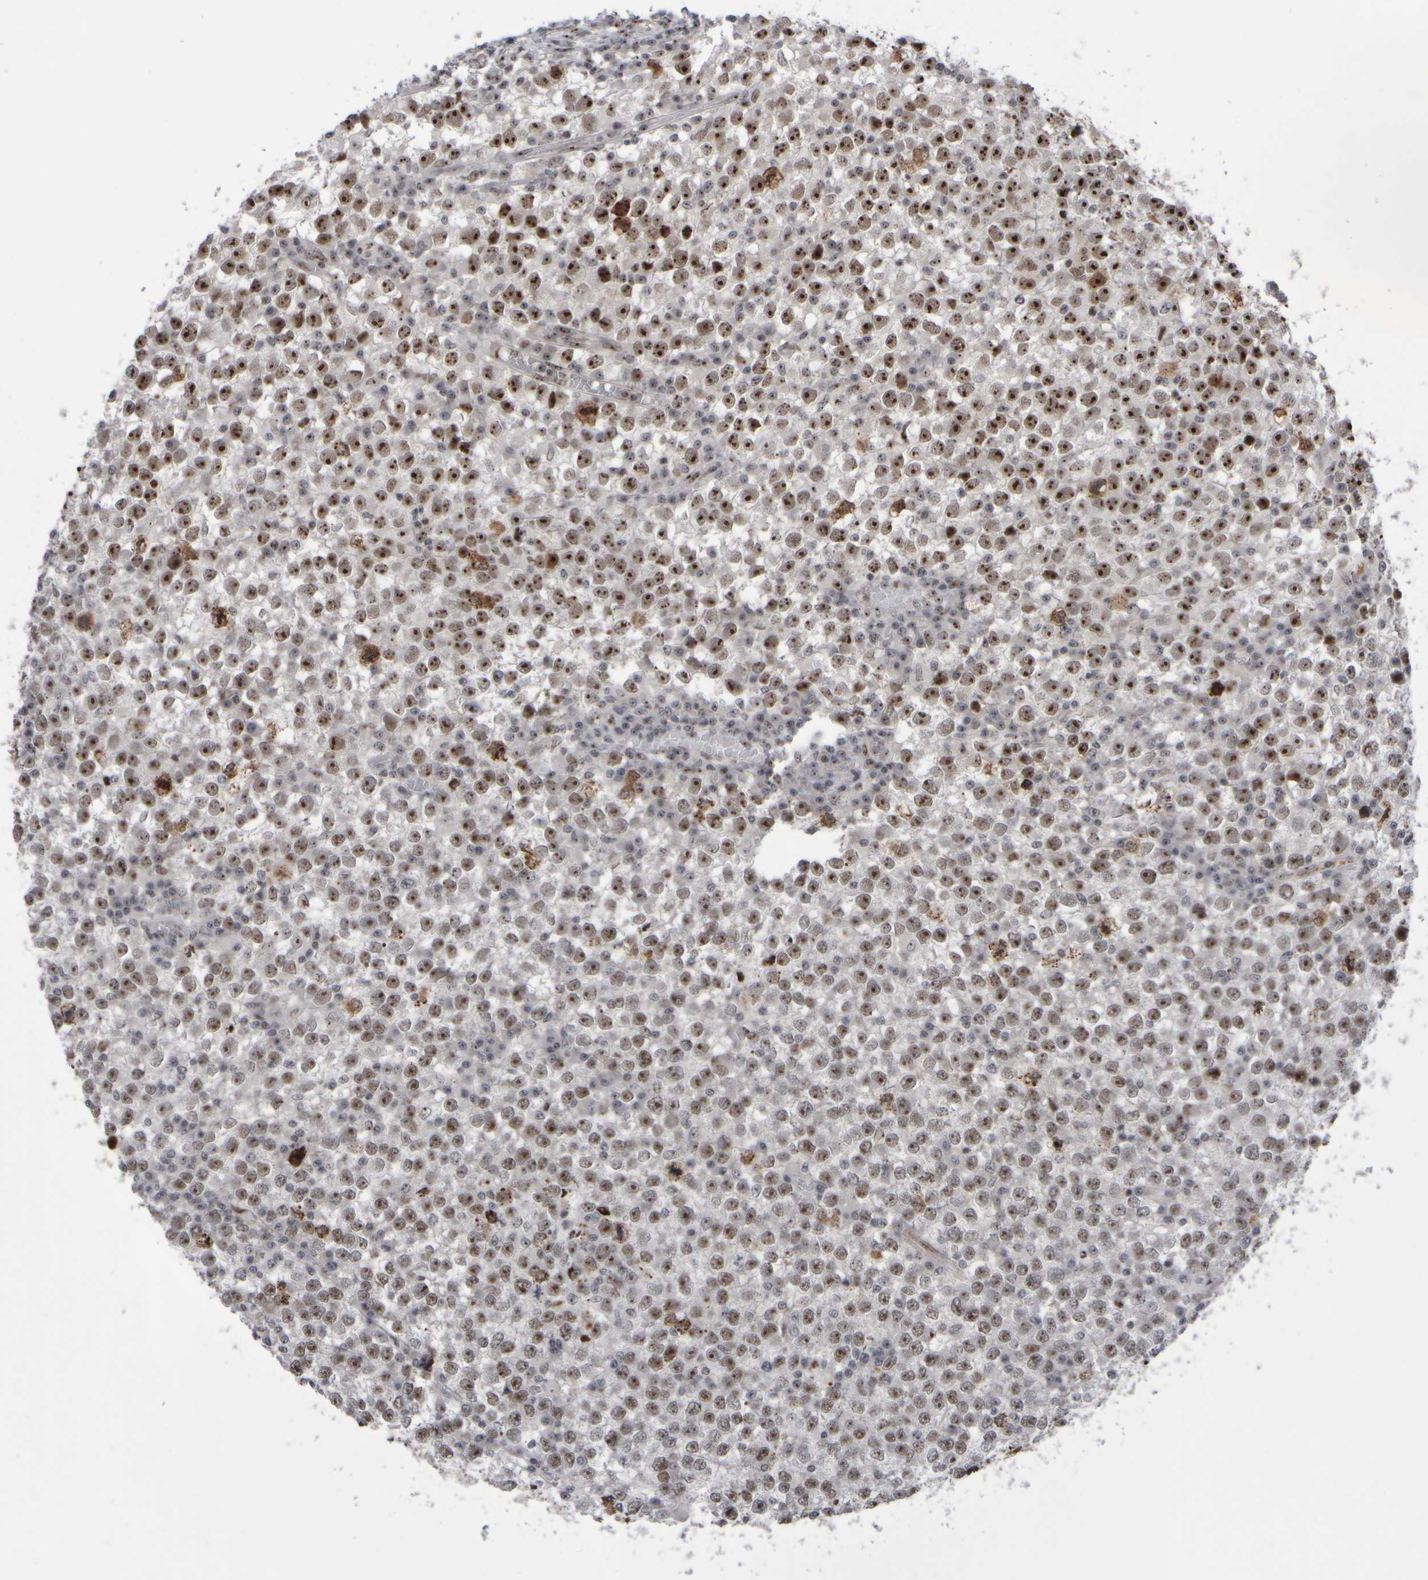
{"staining": {"intensity": "moderate", "quantity": ">75%", "location": "nuclear"}, "tissue": "testis cancer", "cell_type": "Tumor cells", "image_type": "cancer", "snomed": [{"axis": "morphology", "description": "Seminoma, NOS"}, {"axis": "topography", "description": "Testis"}], "caption": "Immunohistochemistry (IHC) (DAB) staining of human testis seminoma shows moderate nuclear protein positivity in about >75% of tumor cells.", "gene": "SURF6", "patient": {"sex": "male", "age": 65}}